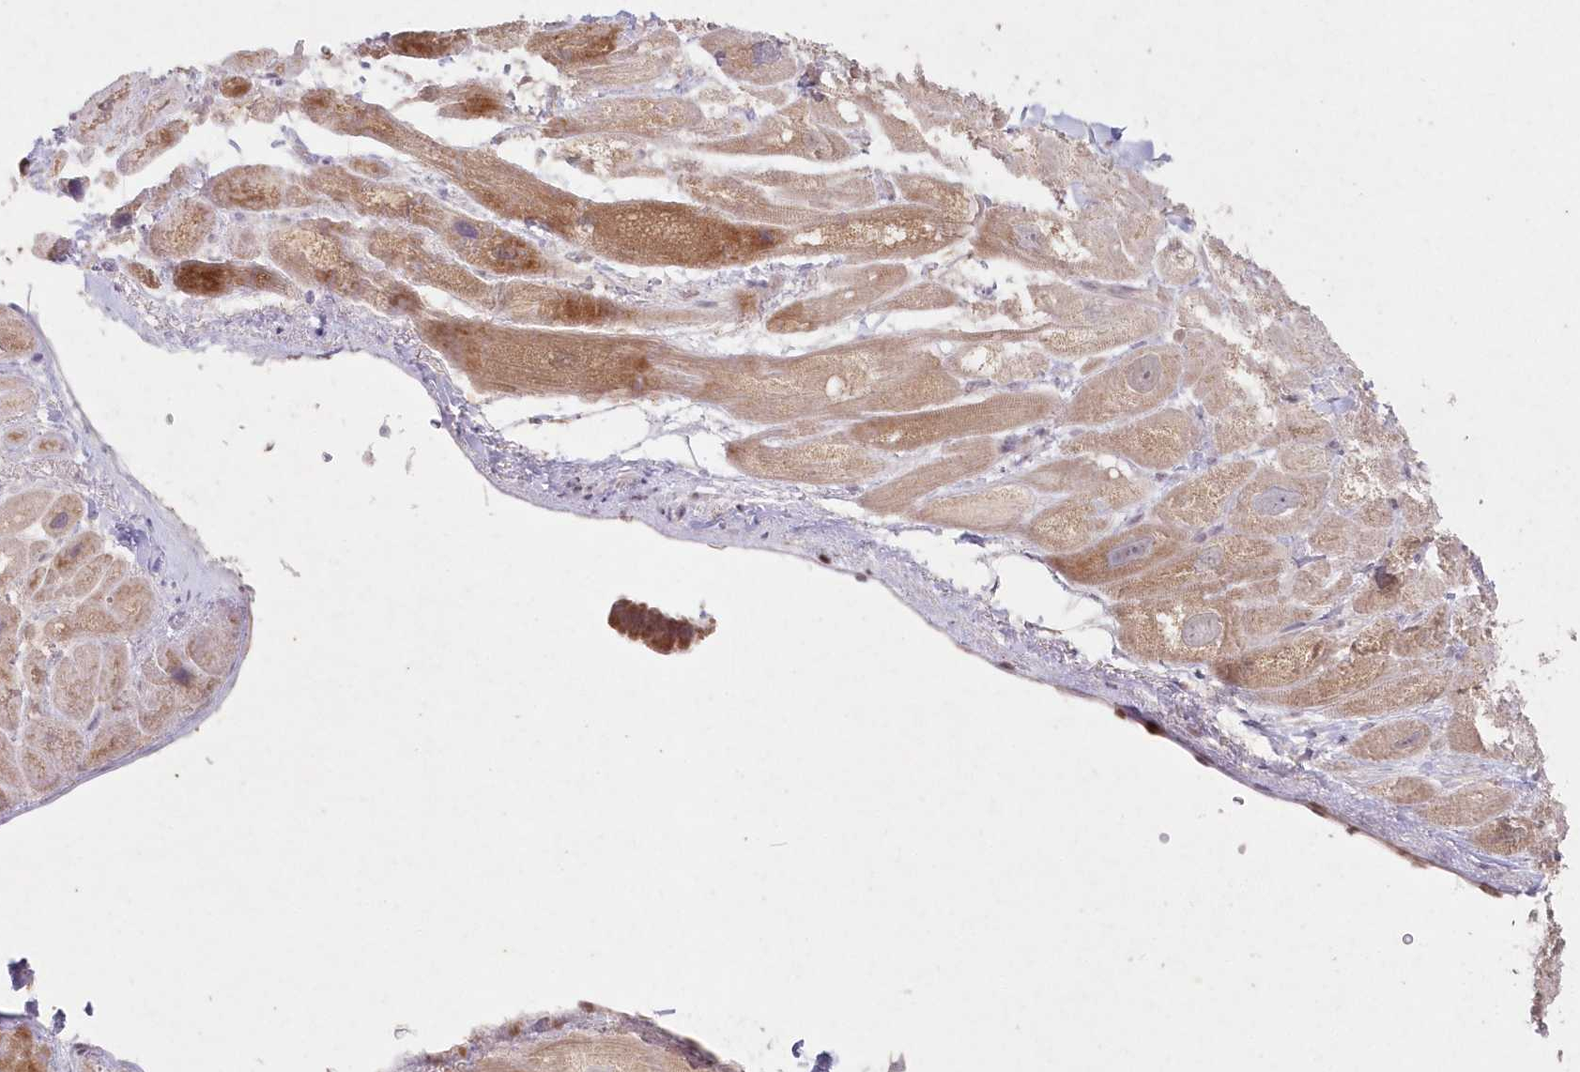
{"staining": {"intensity": "moderate", "quantity": "25%-75%", "location": "cytoplasmic/membranous"}, "tissue": "heart muscle", "cell_type": "Cardiomyocytes", "image_type": "normal", "snomed": [{"axis": "morphology", "description": "Normal tissue, NOS"}, {"axis": "topography", "description": "Heart"}], "caption": "A medium amount of moderate cytoplasmic/membranous positivity is present in approximately 25%-75% of cardiomyocytes in unremarkable heart muscle. (Brightfield microscopy of DAB IHC at high magnification).", "gene": "ASCC1", "patient": {"sex": "male", "age": 49}}